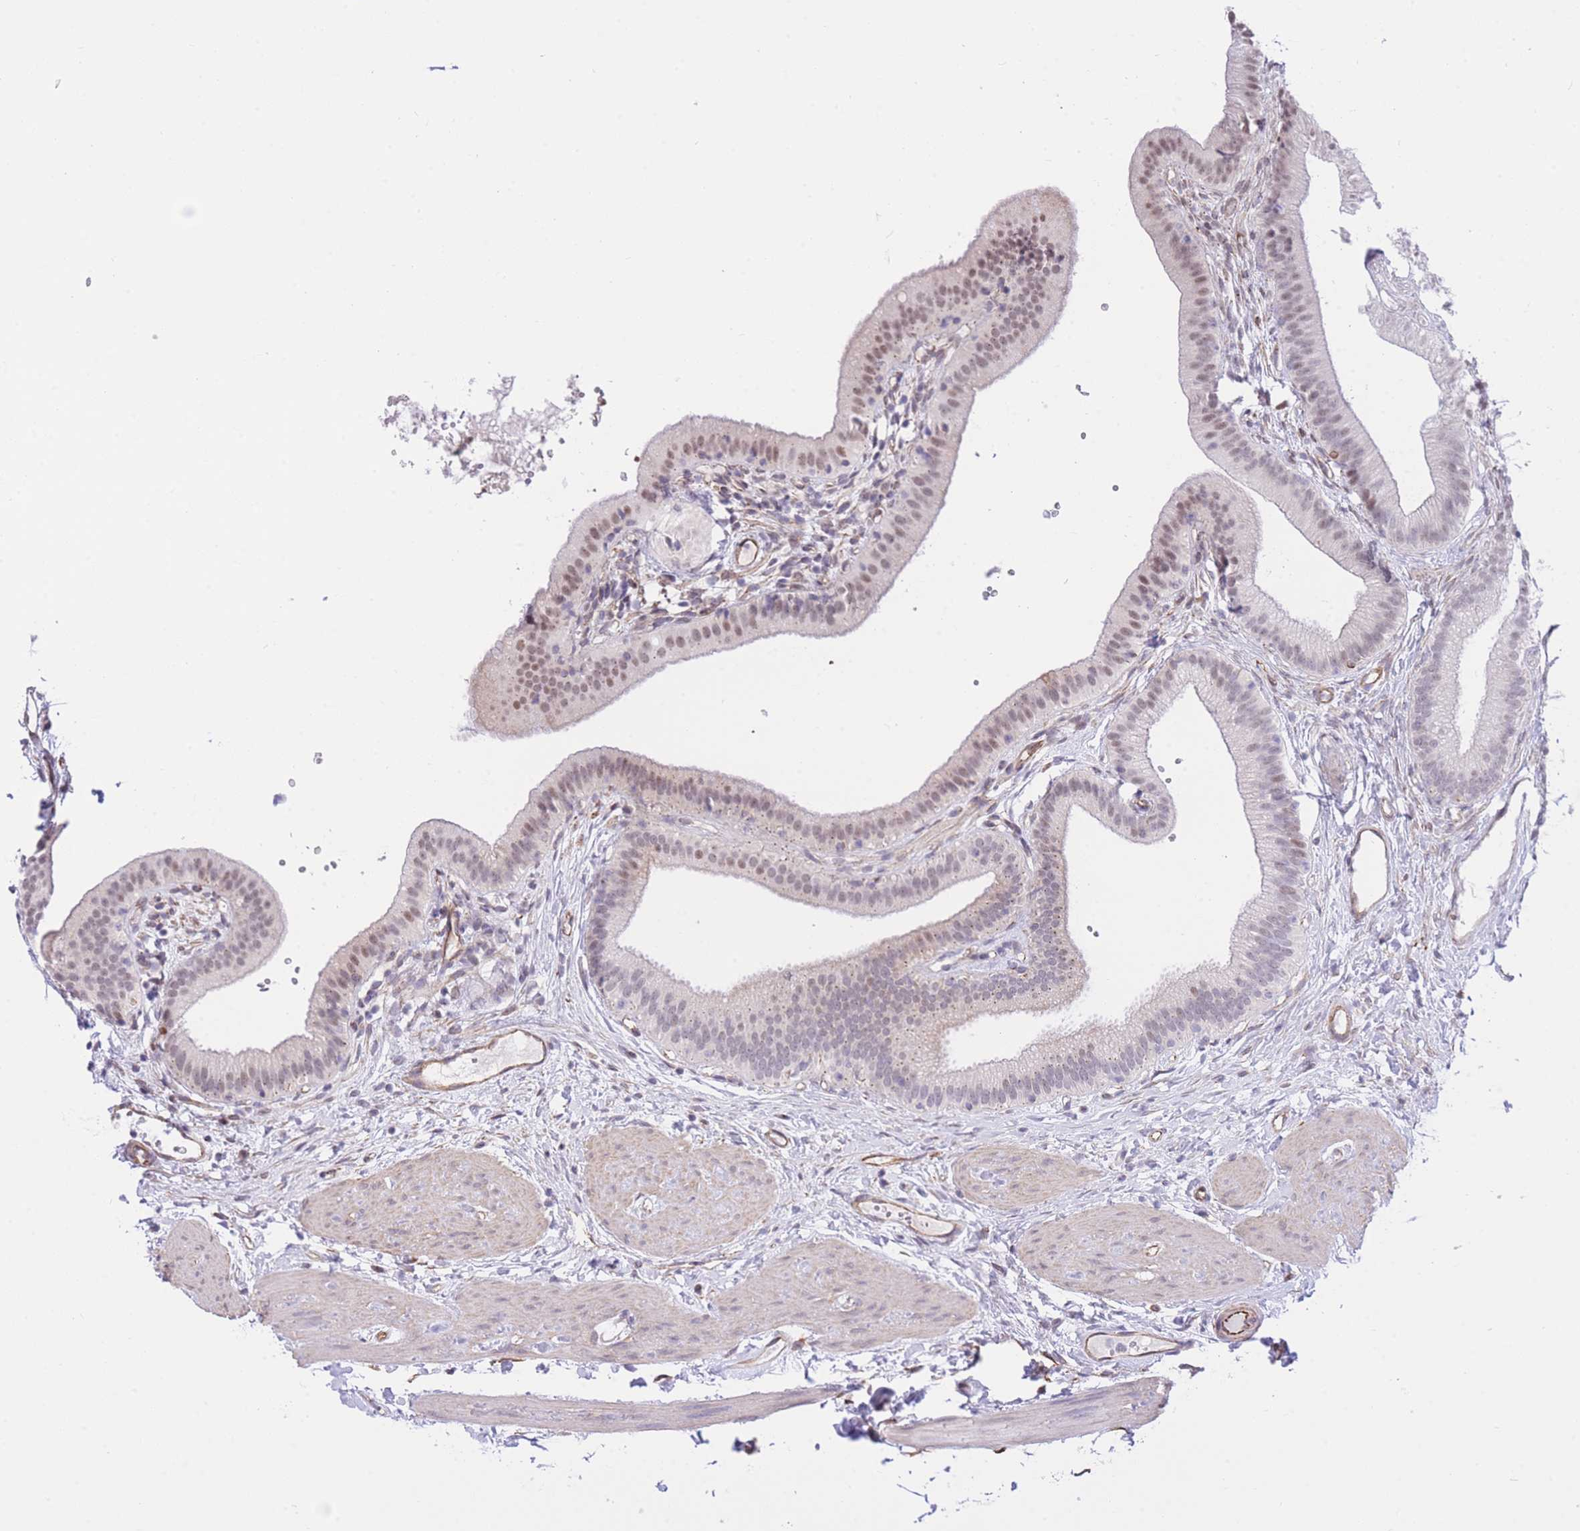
{"staining": {"intensity": "weak", "quantity": "25%-75%", "location": "cytoplasmic/membranous,nuclear"}, "tissue": "gallbladder", "cell_type": "Glandular cells", "image_type": "normal", "snomed": [{"axis": "morphology", "description": "Normal tissue, NOS"}, {"axis": "topography", "description": "Gallbladder"}], "caption": "IHC micrograph of unremarkable gallbladder: human gallbladder stained using immunohistochemistry (IHC) exhibits low levels of weak protein expression localized specifically in the cytoplasmic/membranous,nuclear of glandular cells, appearing as a cytoplasmic/membranous,nuclear brown color.", "gene": "PSG11", "patient": {"sex": "female", "age": 54}}